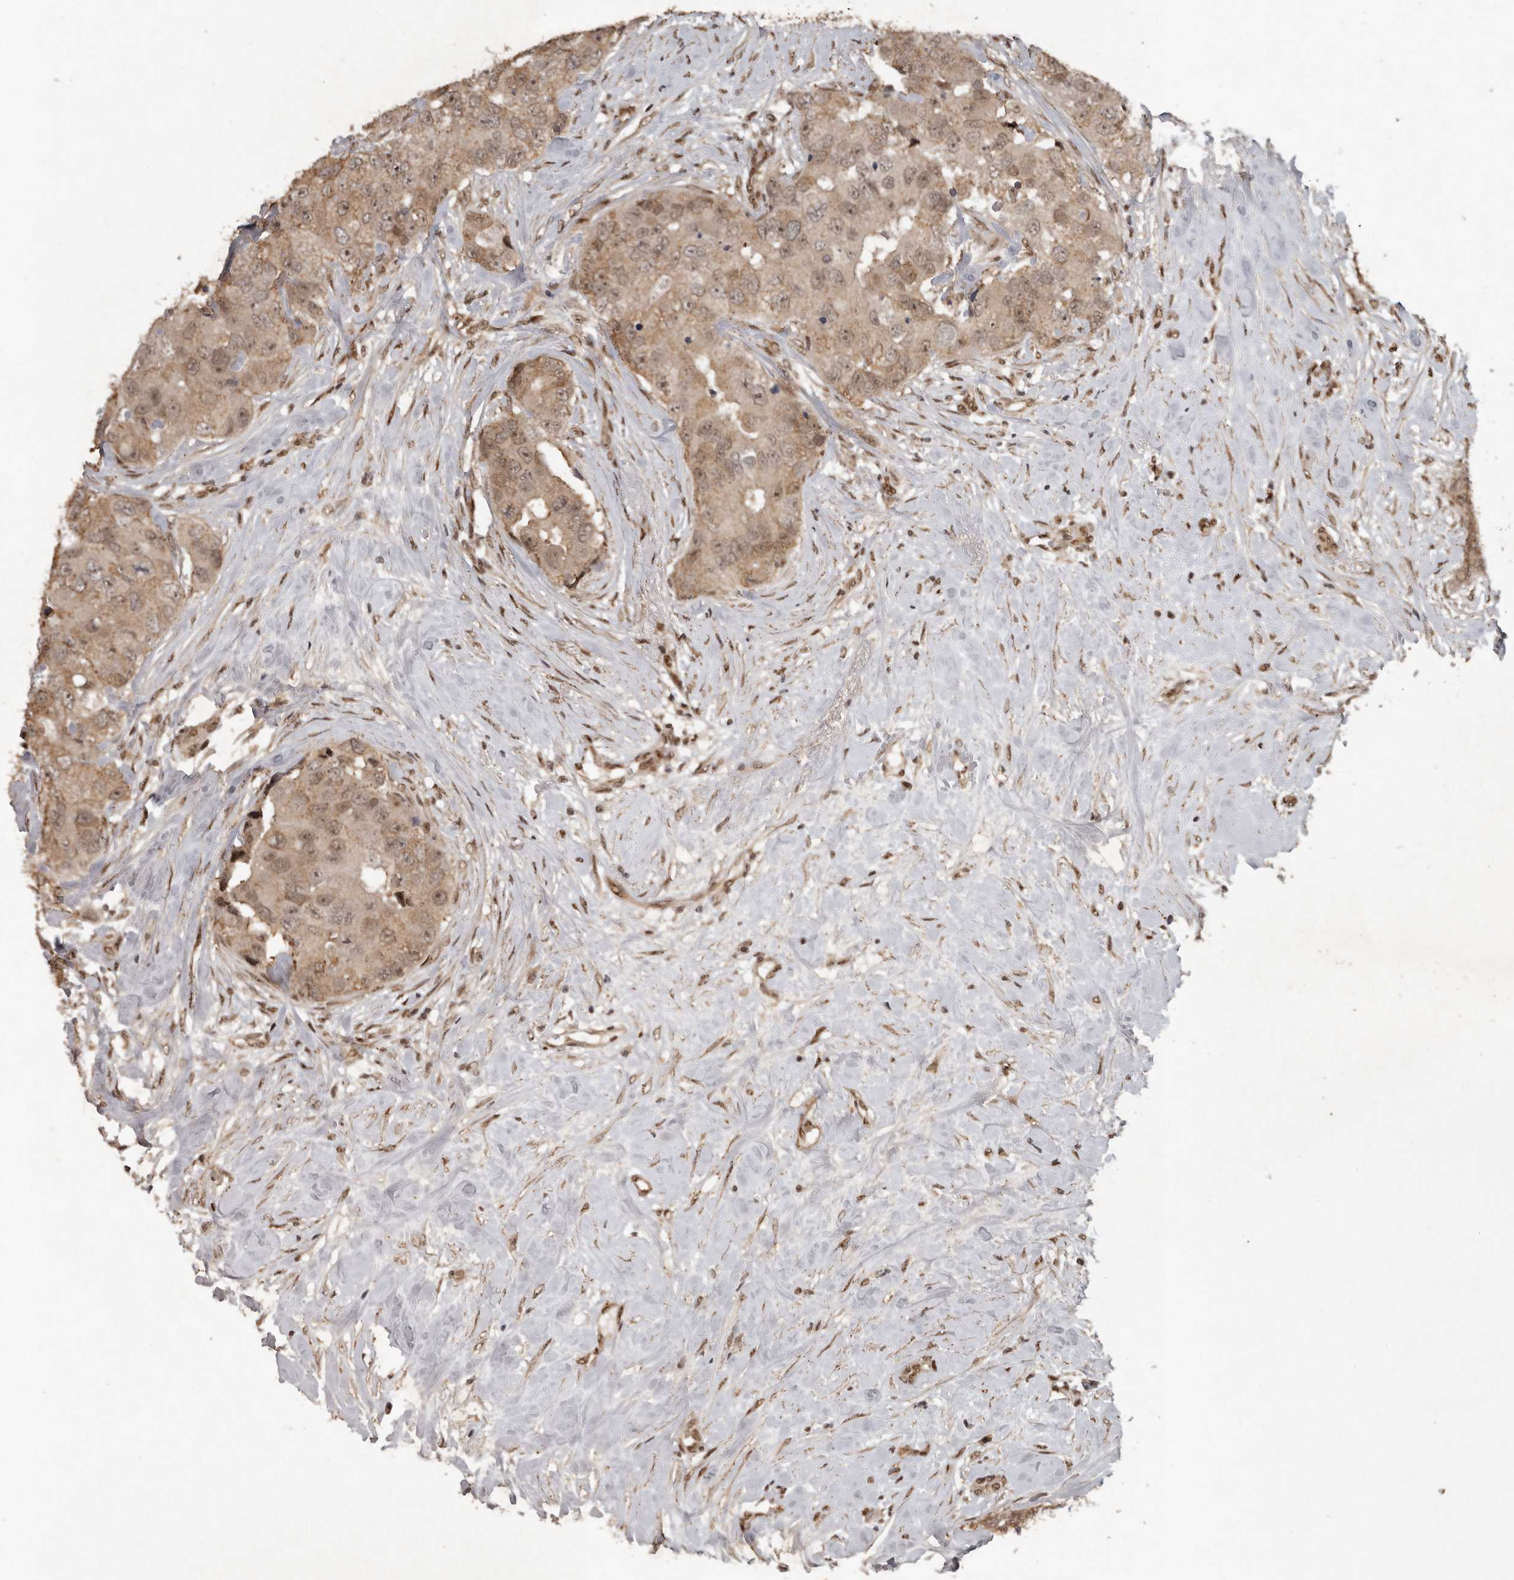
{"staining": {"intensity": "weak", "quantity": "25%-75%", "location": "nuclear"}, "tissue": "breast cancer", "cell_type": "Tumor cells", "image_type": "cancer", "snomed": [{"axis": "morphology", "description": "Duct carcinoma"}, {"axis": "topography", "description": "Breast"}], "caption": "Intraductal carcinoma (breast) was stained to show a protein in brown. There is low levels of weak nuclear staining in approximately 25%-75% of tumor cells. The staining is performed using DAB (3,3'-diaminobenzidine) brown chromogen to label protein expression. The nuclei are counter-stained blue using hematoxylin.", "gene": "CDC27", "patient": {"sex": "female", "age": 62}}